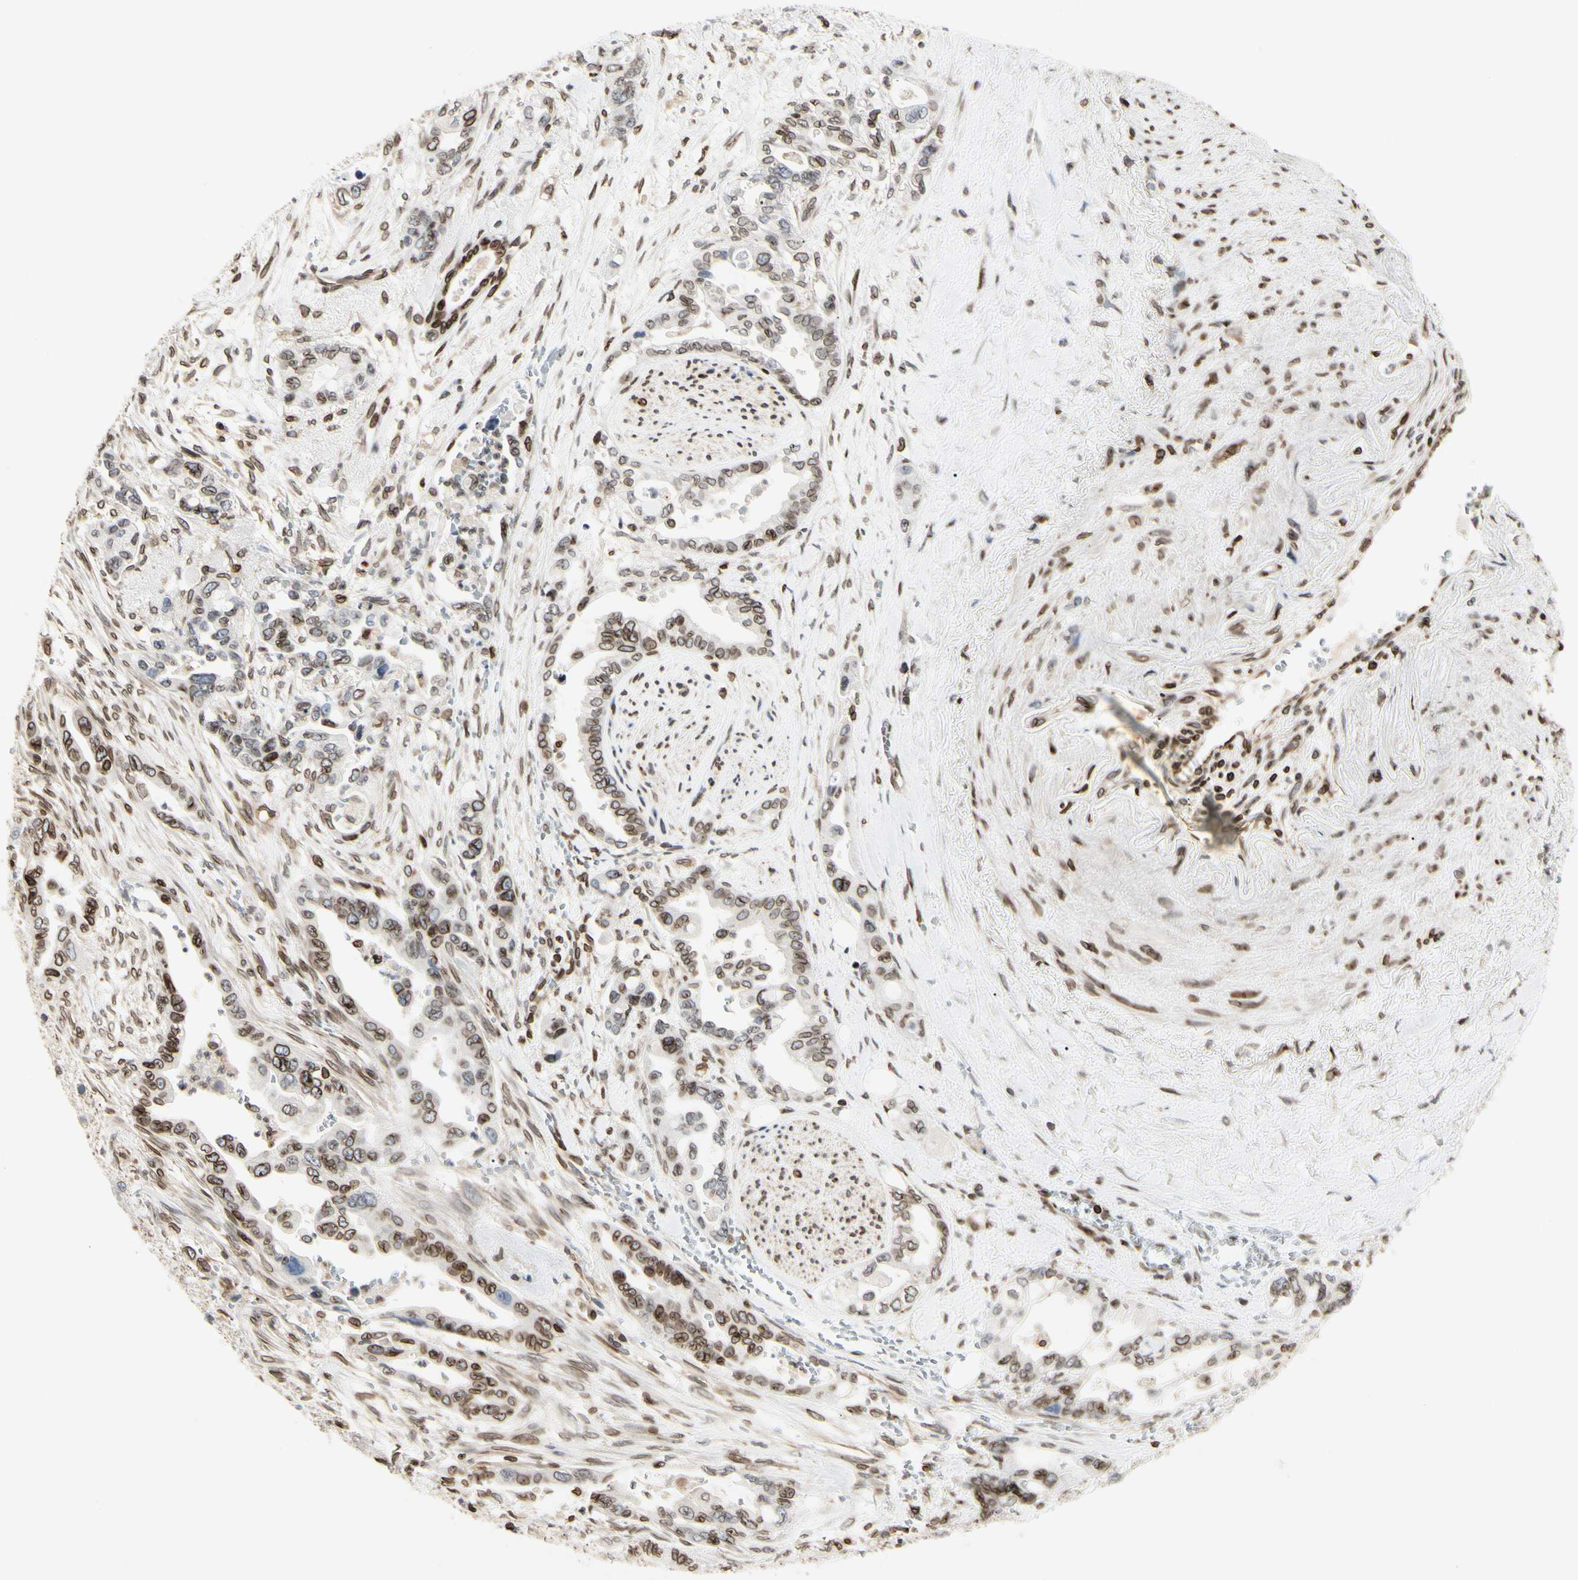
{"staining": {"intensity": "moderate", "quantity": ">75%", "location": "cytoplasmic/membranous,nuclear"}, "tissue": "pancreatic cancer", "cell_type": "Tumor cells", "image_type": "cancer", "snomed": [{"axis": "morphology", "description": "Adenocarcinoma, NOS"}, {"axis": "topography", "description": "Pancreas"}], "caption": "A high-resolution histopathology image shows immunohistochemistry (IHC) staining of adenocarcinoma (pancreatic), which reveals moderate cytoplasmic/membranous and nuclear staining in approximately >75% of tumor cells.", "gene": "TMPO", "patient": {"sex": "male", "age": 70}}